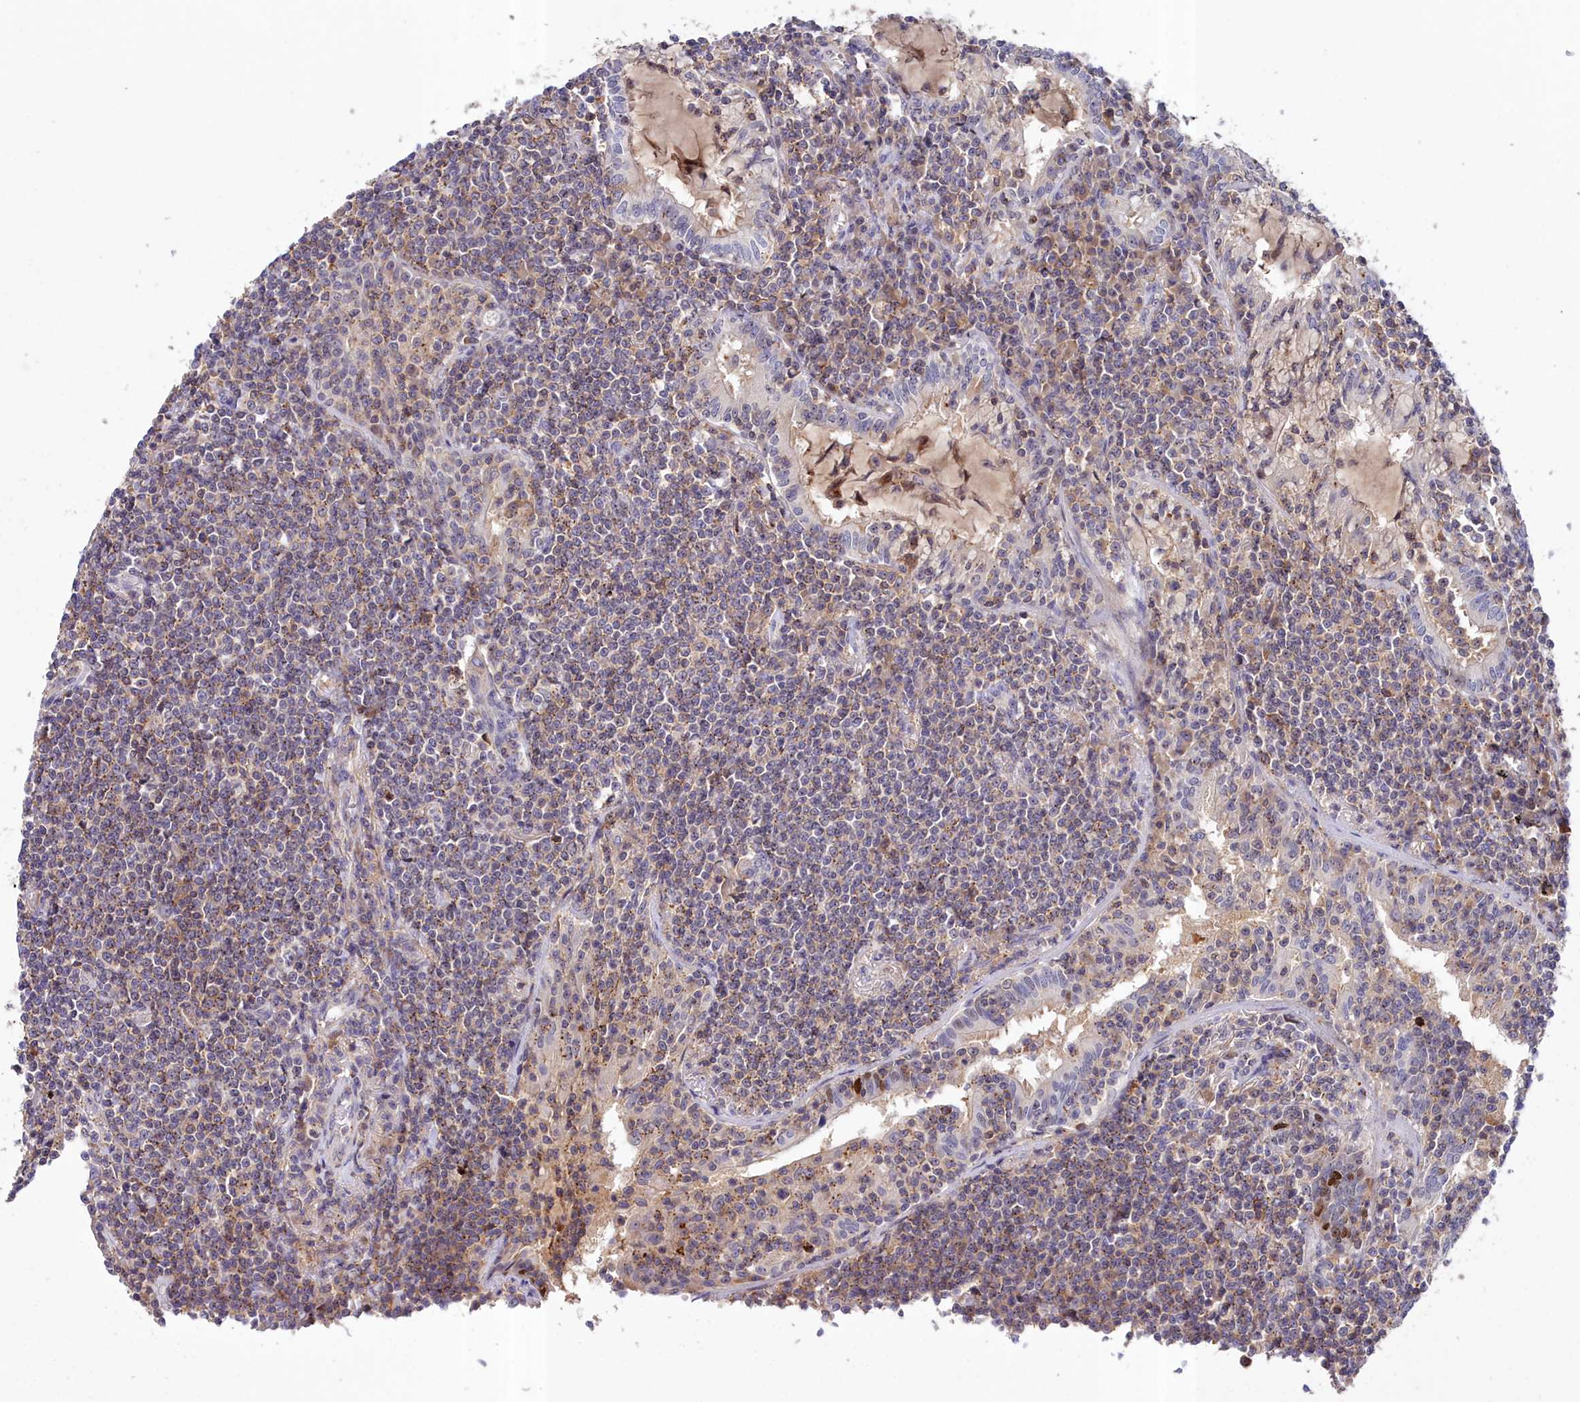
{"staining": {"intensity": "weak", "quantity": "<25%", "location": "cytoplasmic/membranous"}, "tissue": "lymphoma", "cell_type": "Tumor cells", "image_type": "cancer", "snomed": [{"axis": "morphology", "description": "Malignant lymphoma, non-Hodgkin's type, Low grade"}, {"axis": "topography", "description": "Lung"}], "caption": "This is an immunohistochemistry (IHC) micrograph of lymphoma. There is no staining in tumor cells.", "gene": "NEURL4", "patient": {"sex": "female", "age": 71}}